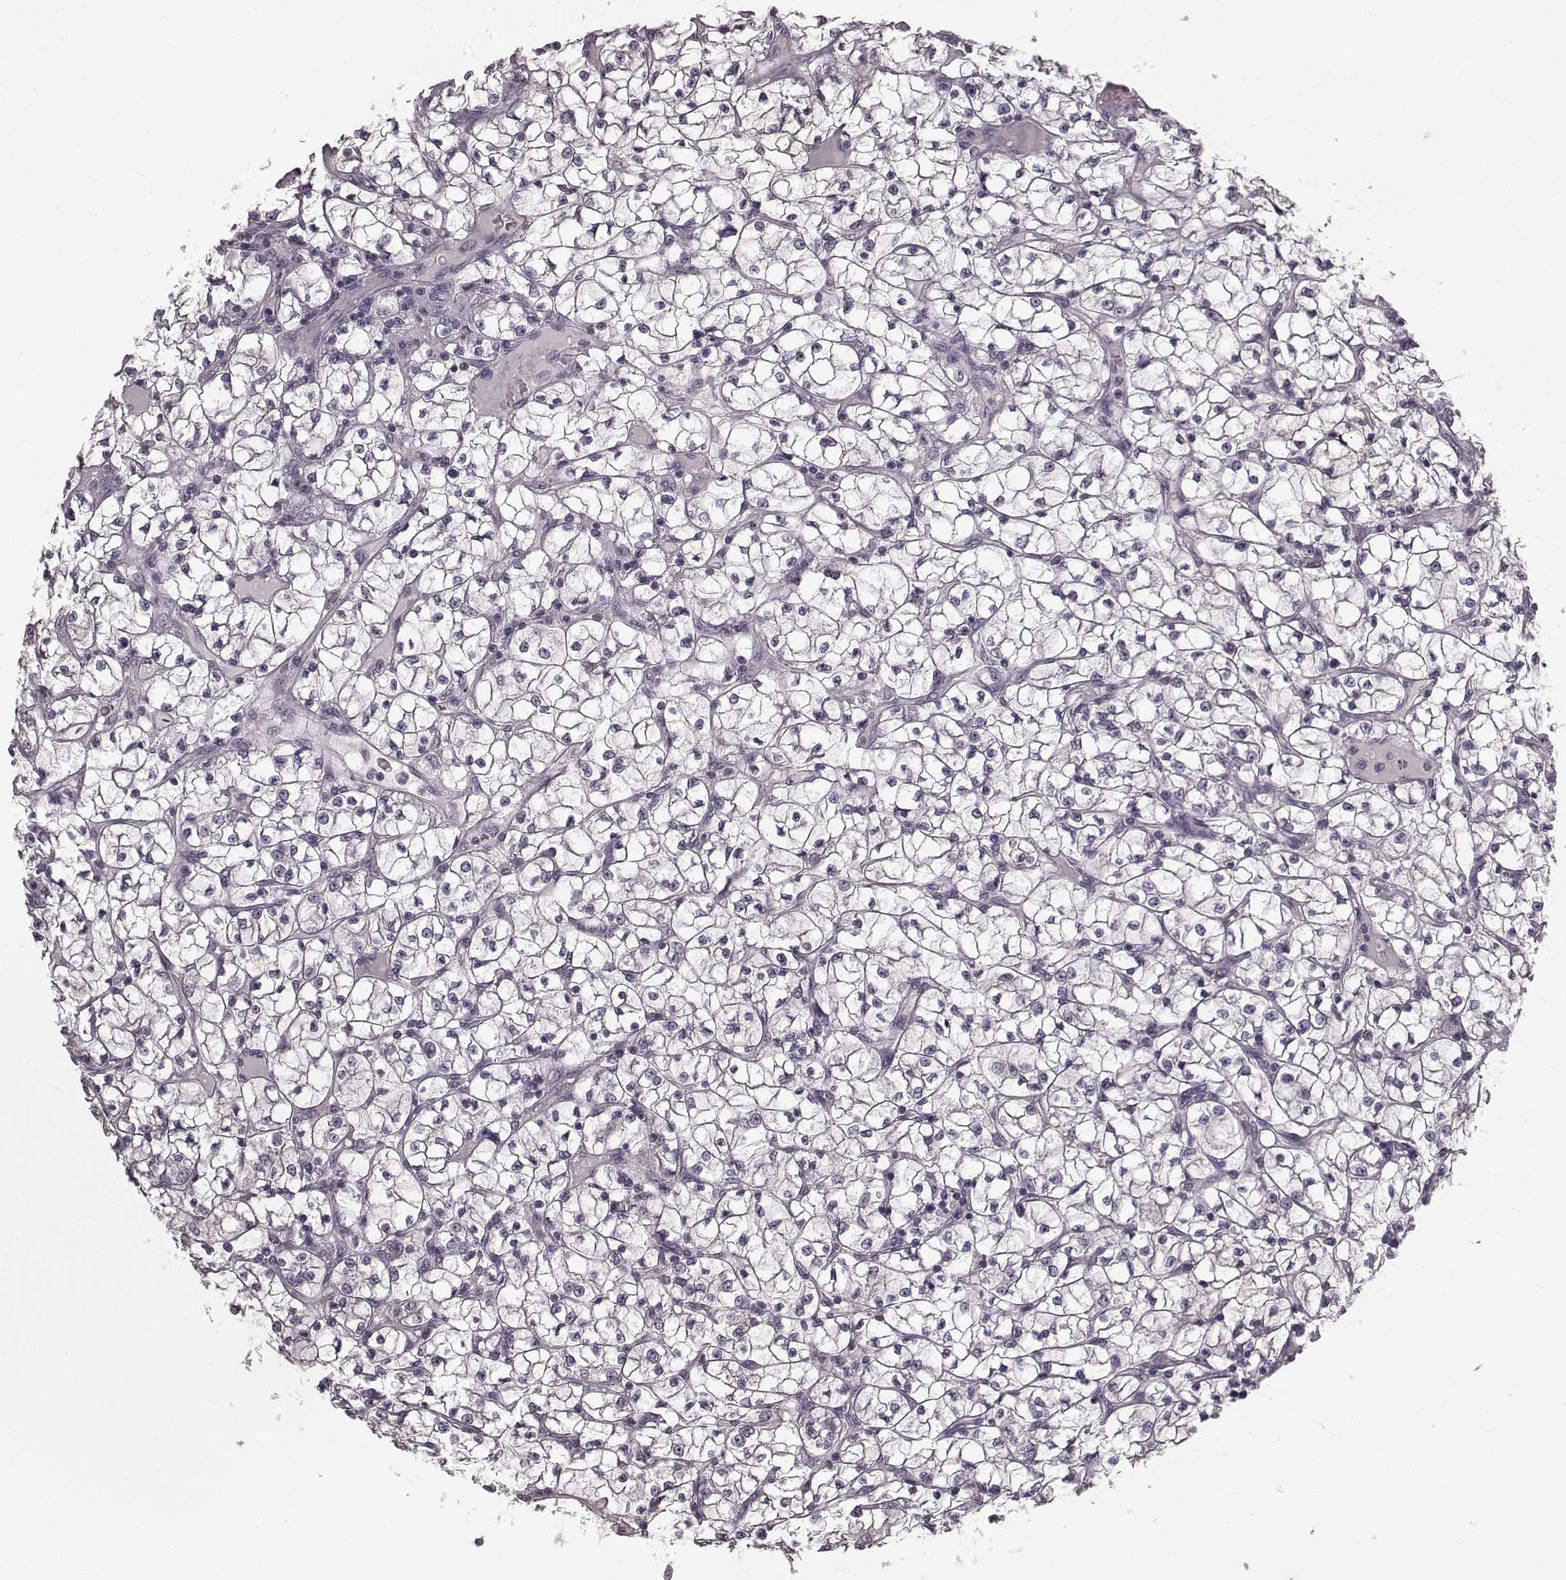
{"staining": {"intensity": "negative", "quantity": "none", "location": "none"}, "tissue": "renal cancer", "cell_type": "Tumor cells", "image_type": "cancer", "snomed": [{"axis": "morphology", "description": "Adenocarcinoma, NOS"}, {"axis": "topography", "description": "Kidney"}], "caption": "Tumor cells are negative for protein expression in human adenocarcinoma (renal).", "gene": "RIT2", "patient": {"sex": "female", "age": 64}}